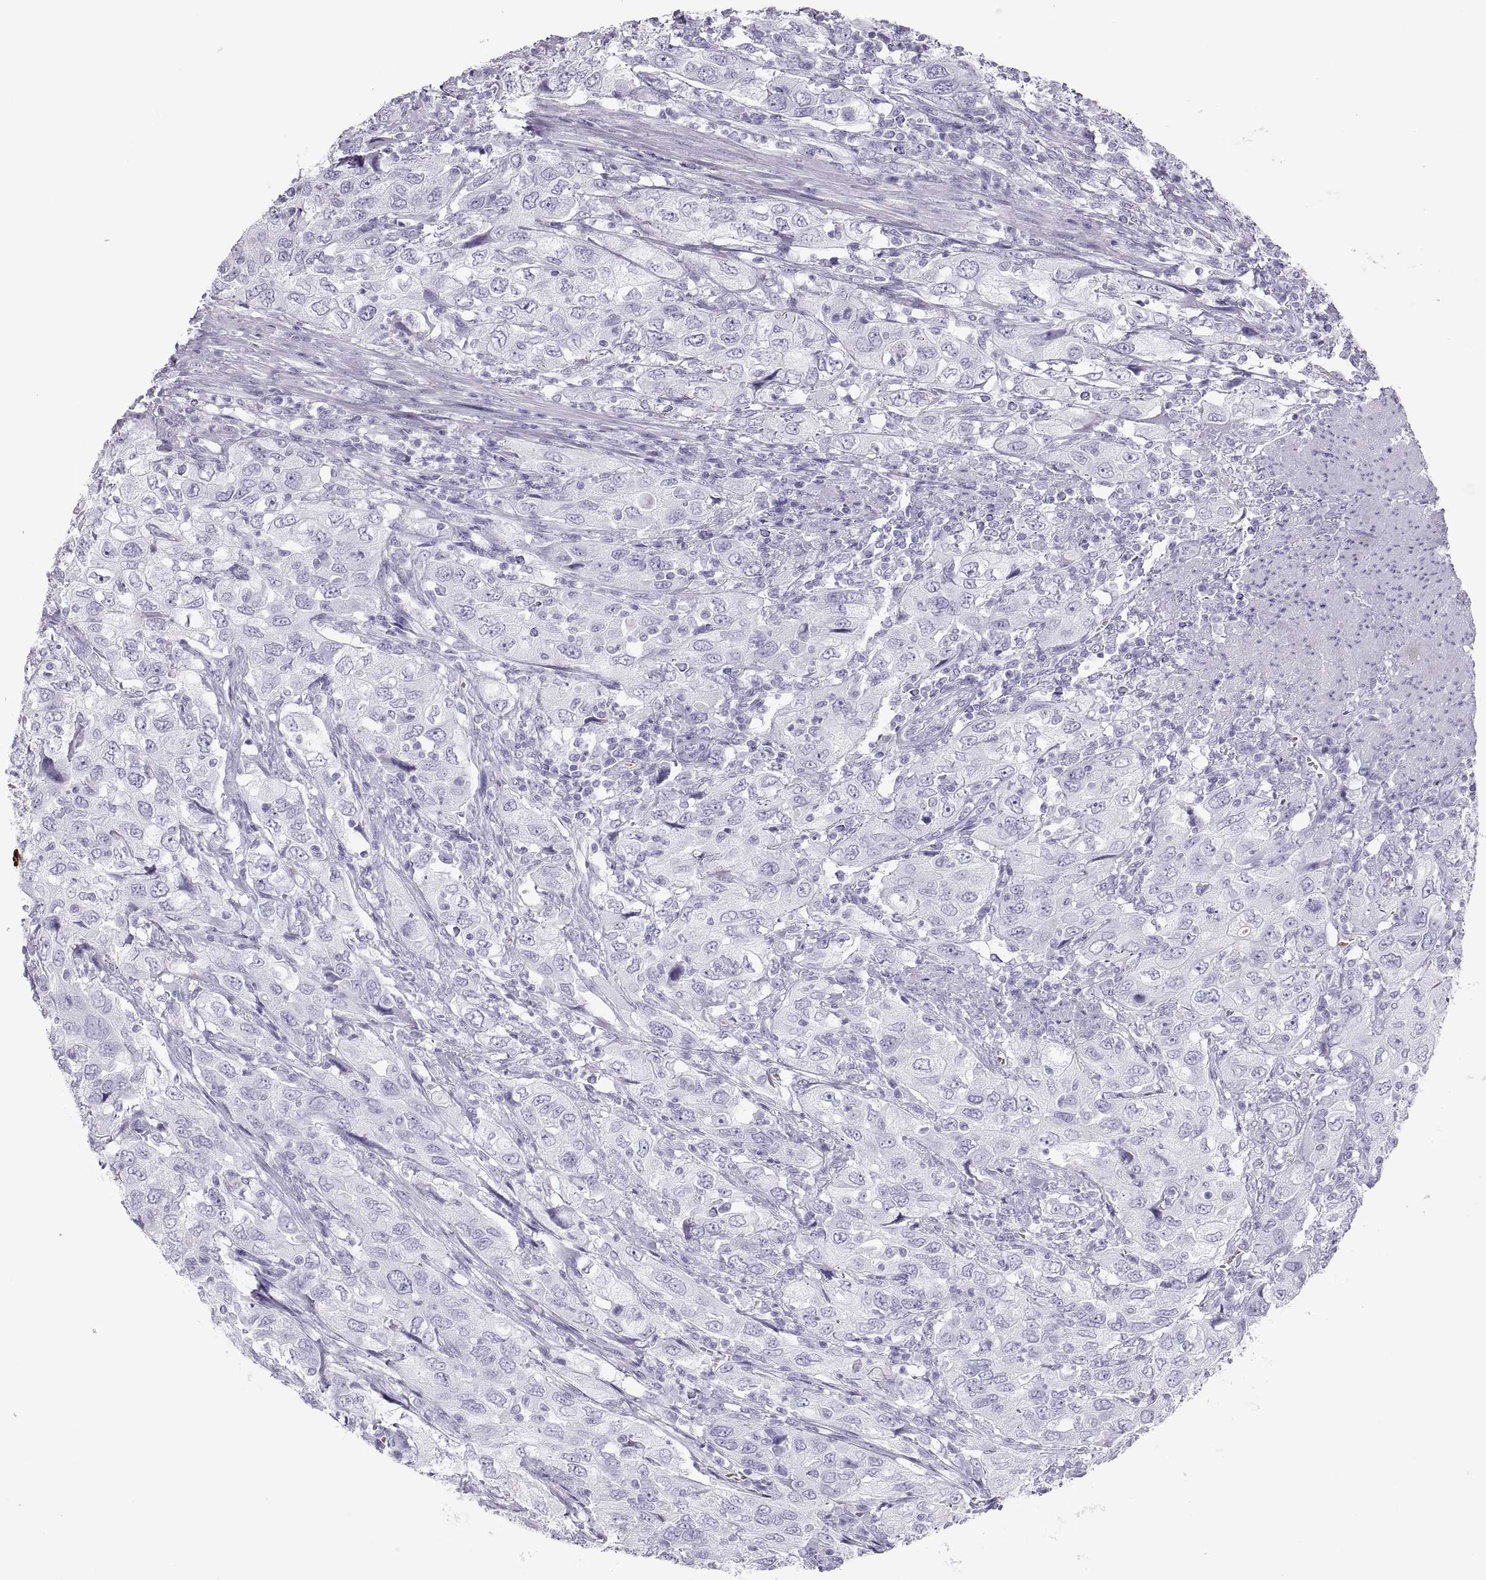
{"staining": {"intensity": "negative", "quantity": "none", "location": "none"}, "tissue": "urothelial cancer", "cell_type": "Tumor cells", "image_type": "cancer", "snomed": [{"axis": "morphology", "description": "Urothelial carcinoma, High grade"}, {"axis": "topography", "description": "Urinary bladder"}], "caption": "There is no significant staining in tumor cells of high-grade urothelial carcinoma.", "gene": "SEMG1", "patient": {"sex": "male", "age": 76}}